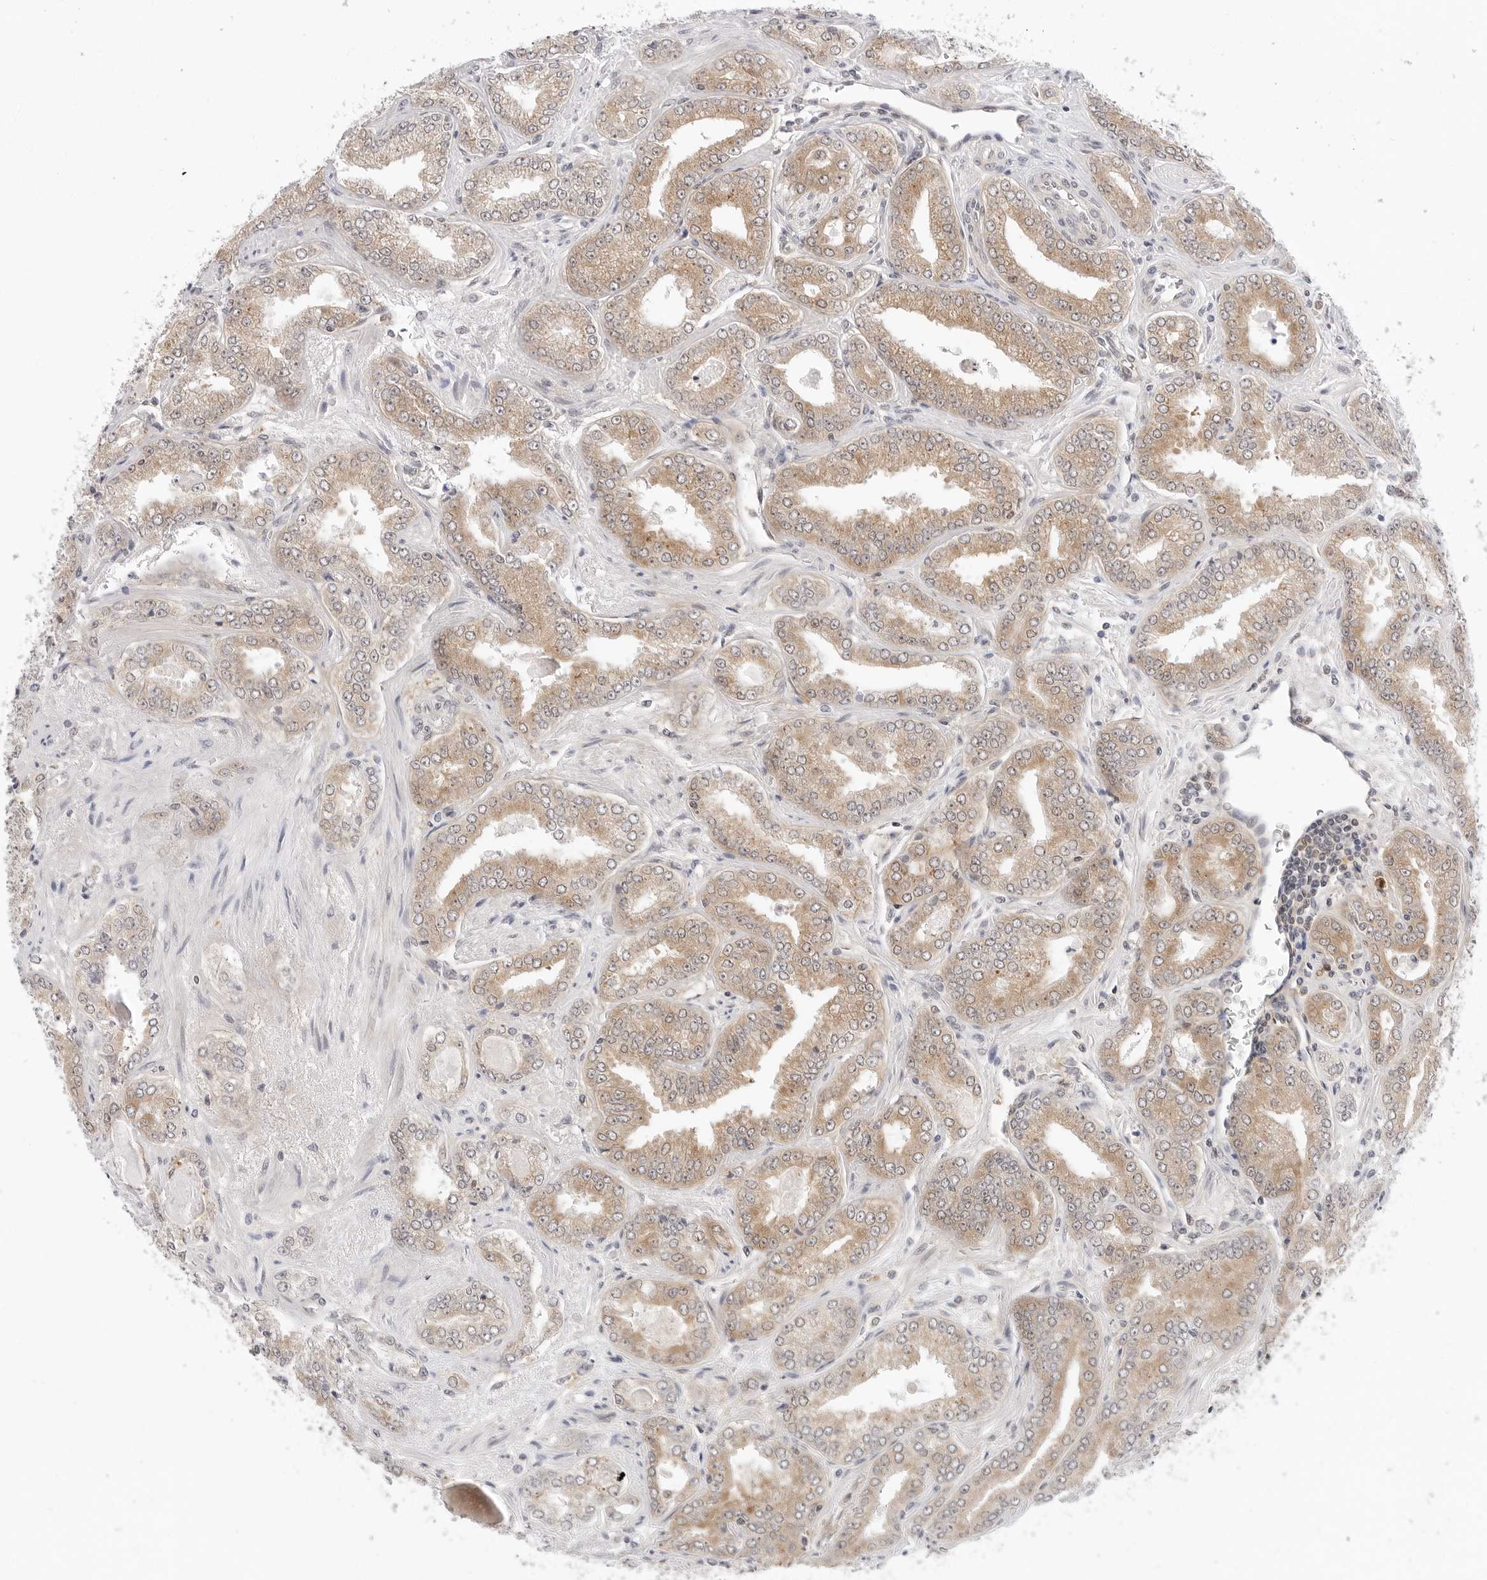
{"staining": {"intensity": "weak", "quantity": ">75%", "location": "cytoplasmic/membranous"}, "tissue": "prostate cancer", "cell_type": "Tumor cells", "image_type": "cancer", "snomed": [{"axis": "morphology", "description": "Adenocarcinoma, High grade"}, {"axis": "topography", "description": "Prostate"}], "caption": "Prostate adenocarcinoma (high-grade) stained with IHC demonstrates weak cytoplasmic/membranous positivity in about >75% of tumor cells.", "gene": "NUDC", "patient": {"sex": "male", "age": 71}}